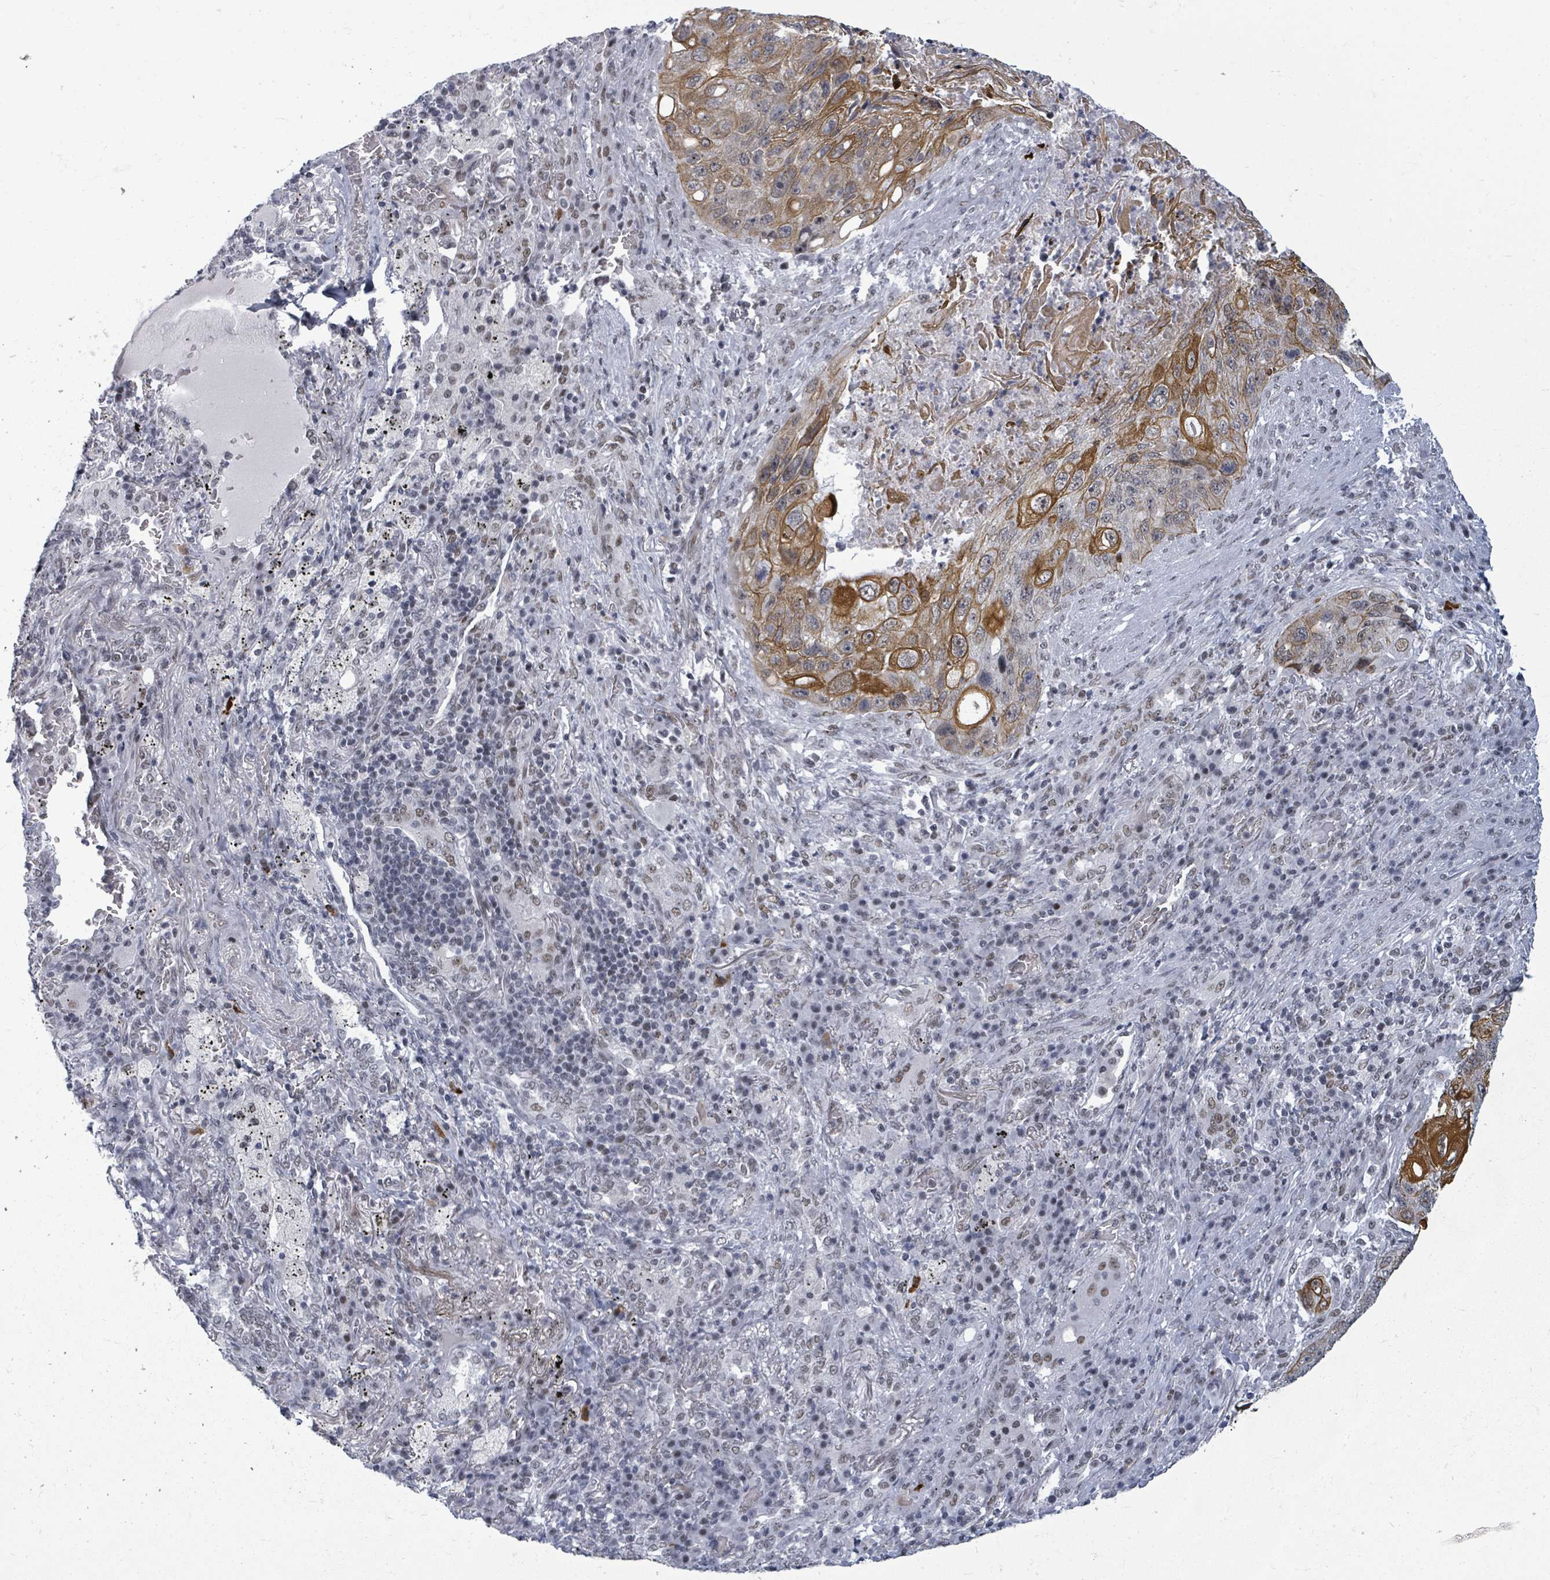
{"staining": {"intensity": "moderate", "quantity": ">75%", "location": "cytoplasmic/membranous"}, "tissue": "lung cancer", "cell_type": "Tumor cells", "image_type": "cancer", "snomed": [{"axis": "morphology", "description": "Squamous cell carcinoma, NOS"}, {"axis": "topography", "description": "Lung"}], "caption": "Approximately >75% of tumor cells in human lung cancer demonstrate moderate cytoplasmic/membranous protein expression as visualized by brown immunohistochemical staining.", "gene": "ERCC5", "patient": {"sex": "female", "age": 63}}